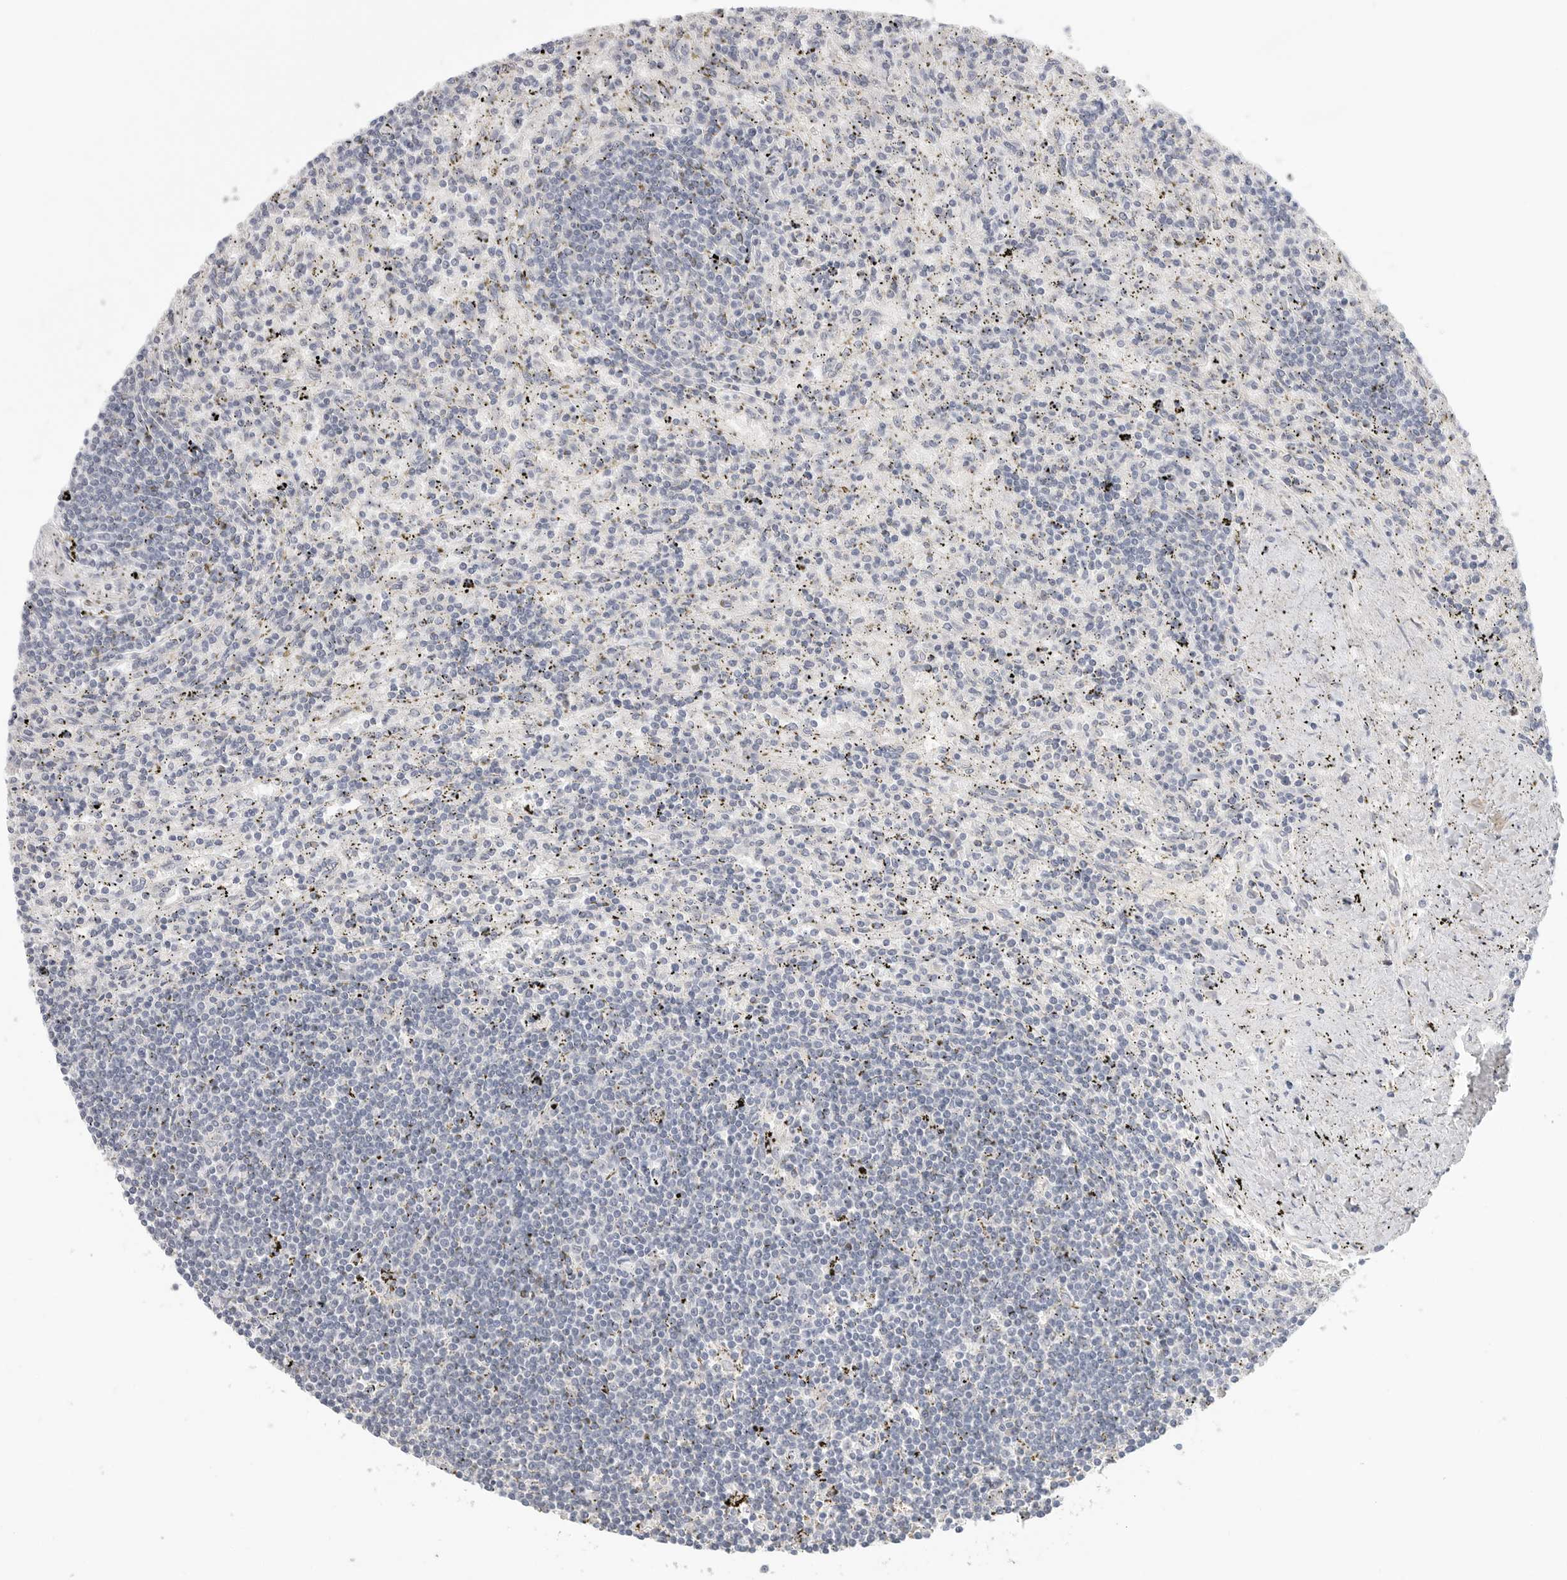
{"staining": {"intensity": "negative", "quantity": "none", "location": "none"}, "tissue": "lymphoma", "cell_type": "Tumor cells", "image_type": "cancer", "snomed": [{"axis": "morphology", "description": "Malignant lymphoma, non-Hodgkin's type, Low grade"}, {"axis": "topography", "description": "Spleen"}], "caption": "Protein analysis of lymphoma displays no significant staining in tumor cells.", "gene": "FBN2", "patient": {"sex": "male", "age": 76}}